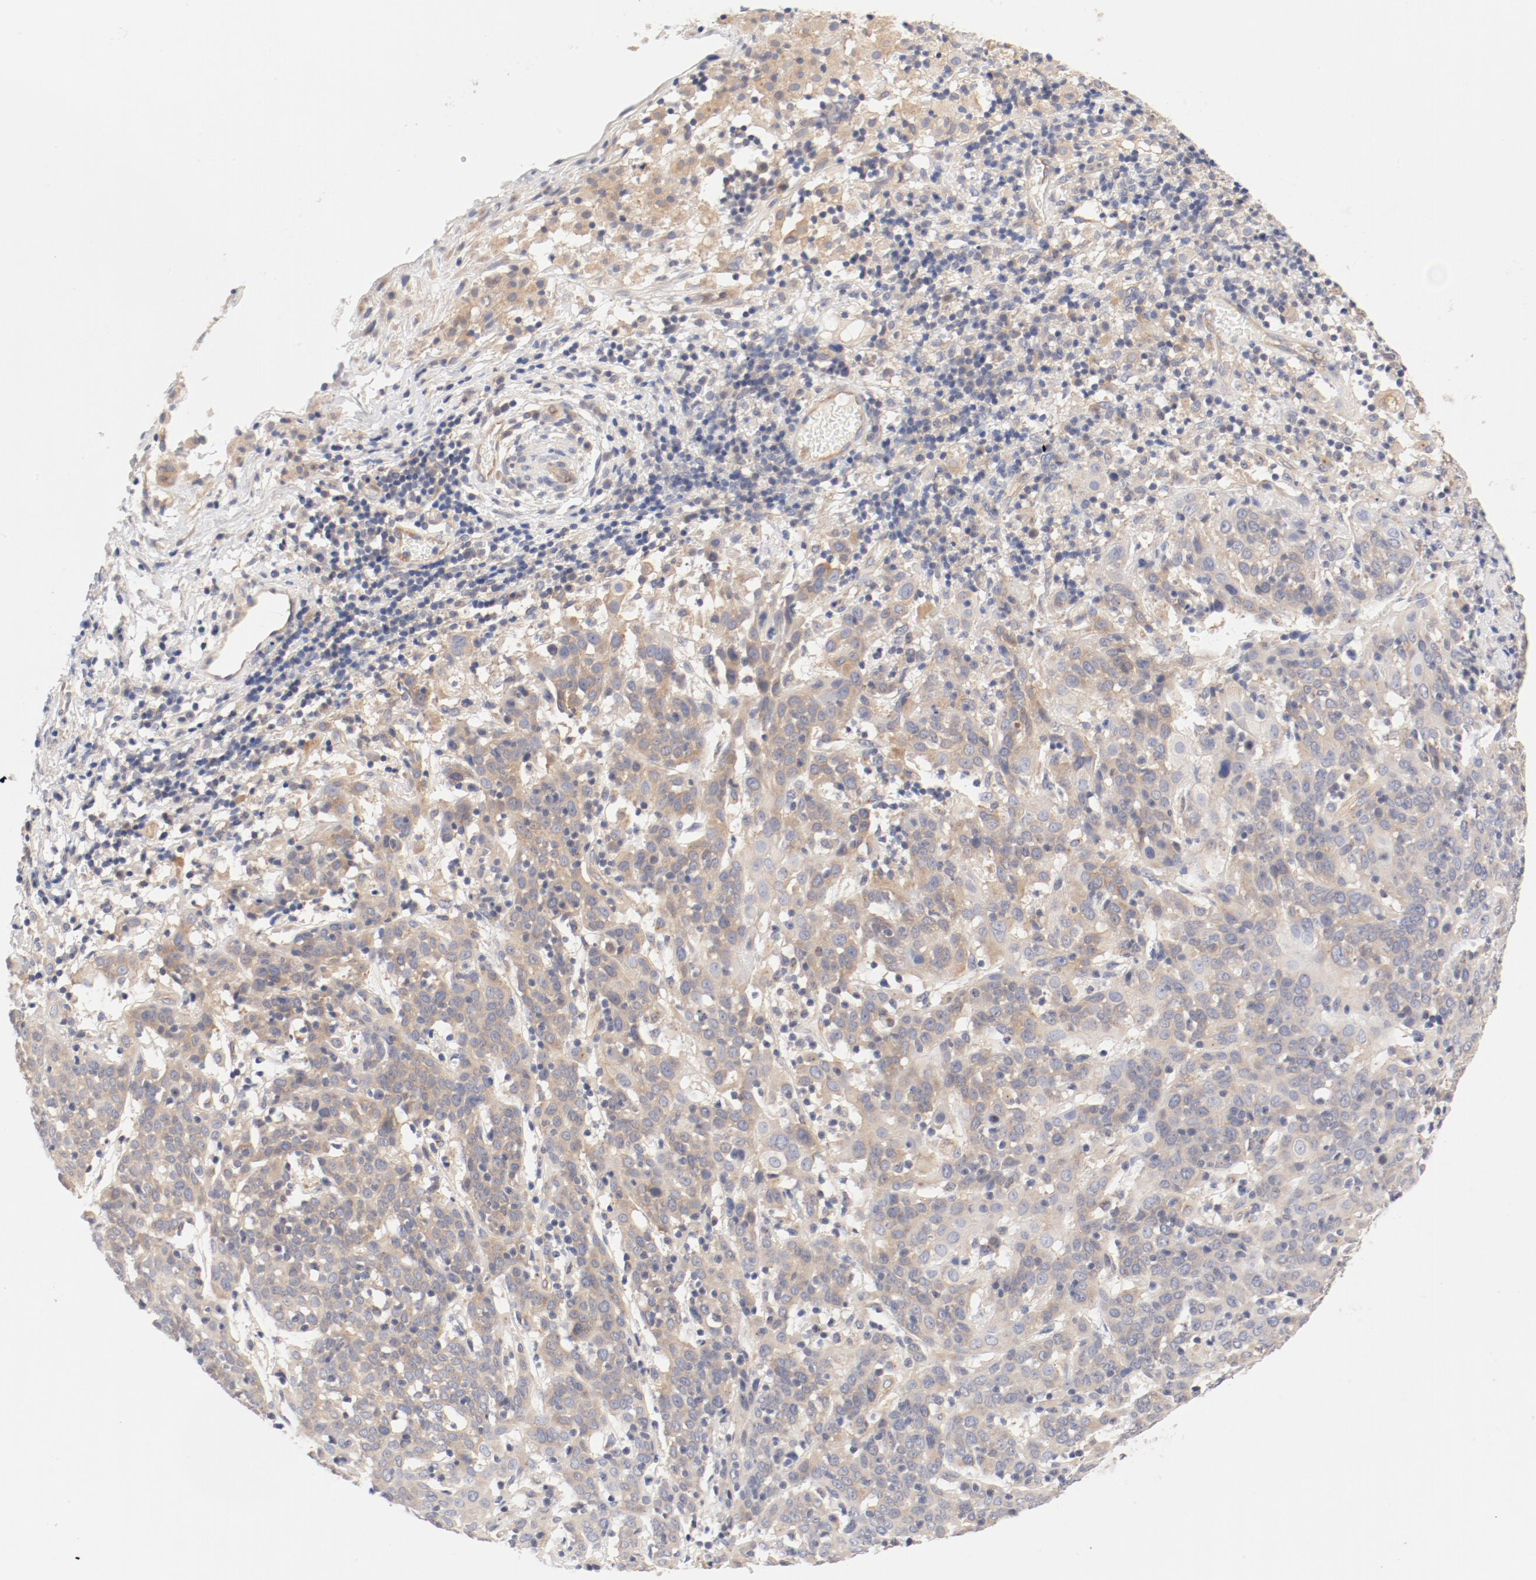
{"staining": {"intensity": "weak", "quantity": "25%-75%", "location": "cytoplasmic/membranous"}, "tissue": "cervical cancer", "cell_type": "Tumor cells", "image_type": "cancer", "snomed": [{"axis": "morphology", "description": "Normal tissue, NOS"}, {"axis": "morphology", "description": "Squamous cell carcinoma, NOS"}, {"axis": "topography", "description": "Cervix"}], "caption": "Immunohistochemical staining of human cervical cancer shows low levels of weak cytoplasmic/membranous expression in about 25%-75% of tumor cells.", "gene": "DYNC1H1", "patient": {"sex": "female", "age": 67}}